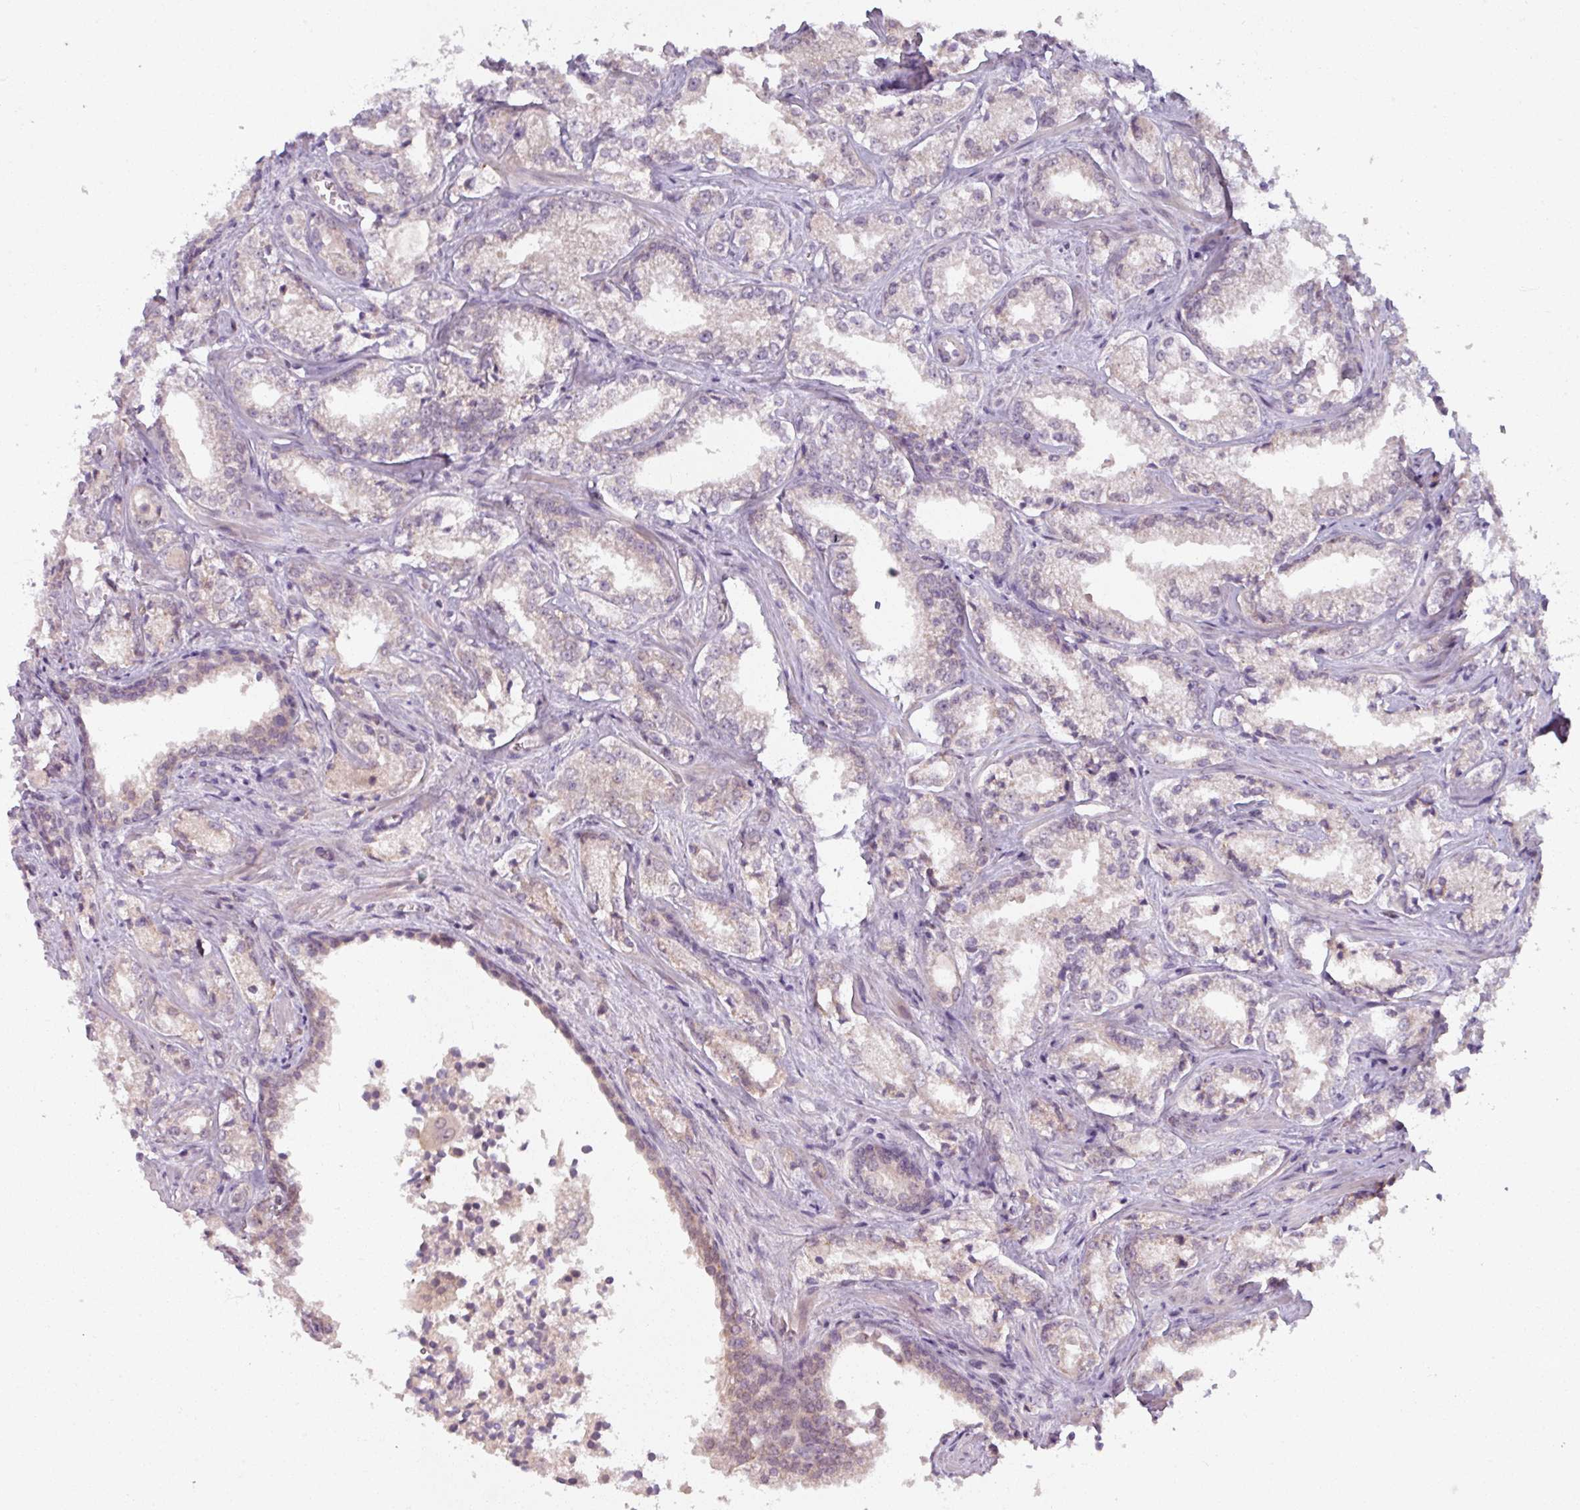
{"staining": {"intensity": "negative", "quantity": "none", "location": "none"}, "tissue": "prostate cancer", "cell_type": "Tumor cells", "image_type": "cancer", "snomed": [{"axis": "morphology", "description": "Adenocarcinoma, Low grade"}, {"axis": "topography", "description": "Prostate"}], "caption": "Image shows no significant protein expression in tumor cells of prostate cancer.", "gene": "OGFOD3", "patient": {"sex": "male", "age": 47}}